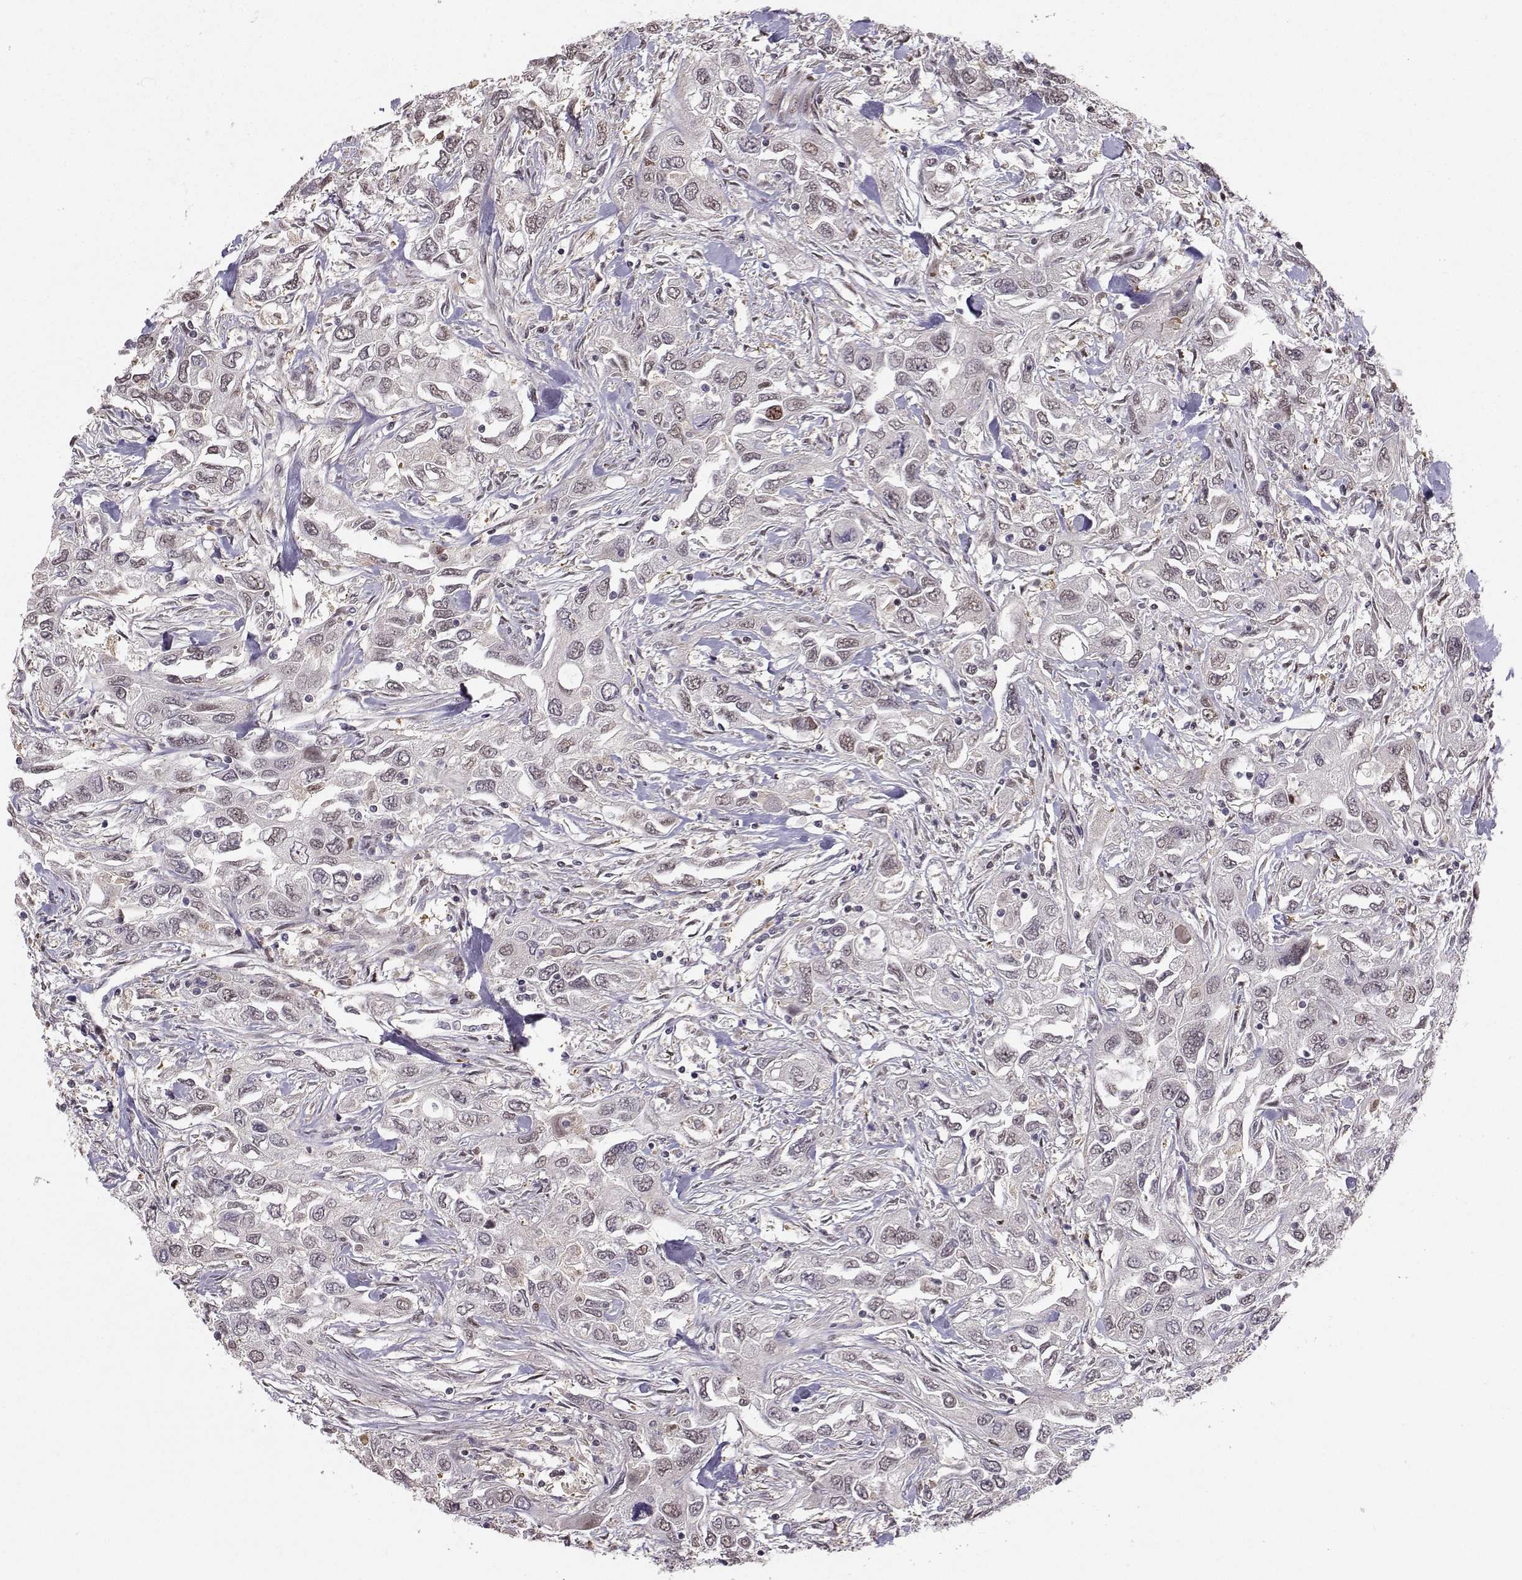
{"staining": {"intensity": "negative", "quantity": "none", "location": "none"}, "tissue": "urothelial cancer", "cell_type": "Tumor cells", "image_type": "cancer", "snomed": [{"axis": "morphology", "description": "Urothelial carcinoma, High grade"}, {"axis": "topography", "description": "Urinary bladder"}], "caption": "Tumor cells show no significant expression in urothelial carcinoma (high-grade).", "gene": "PKP2", "patient": {"sex": "male", "age": 76}}